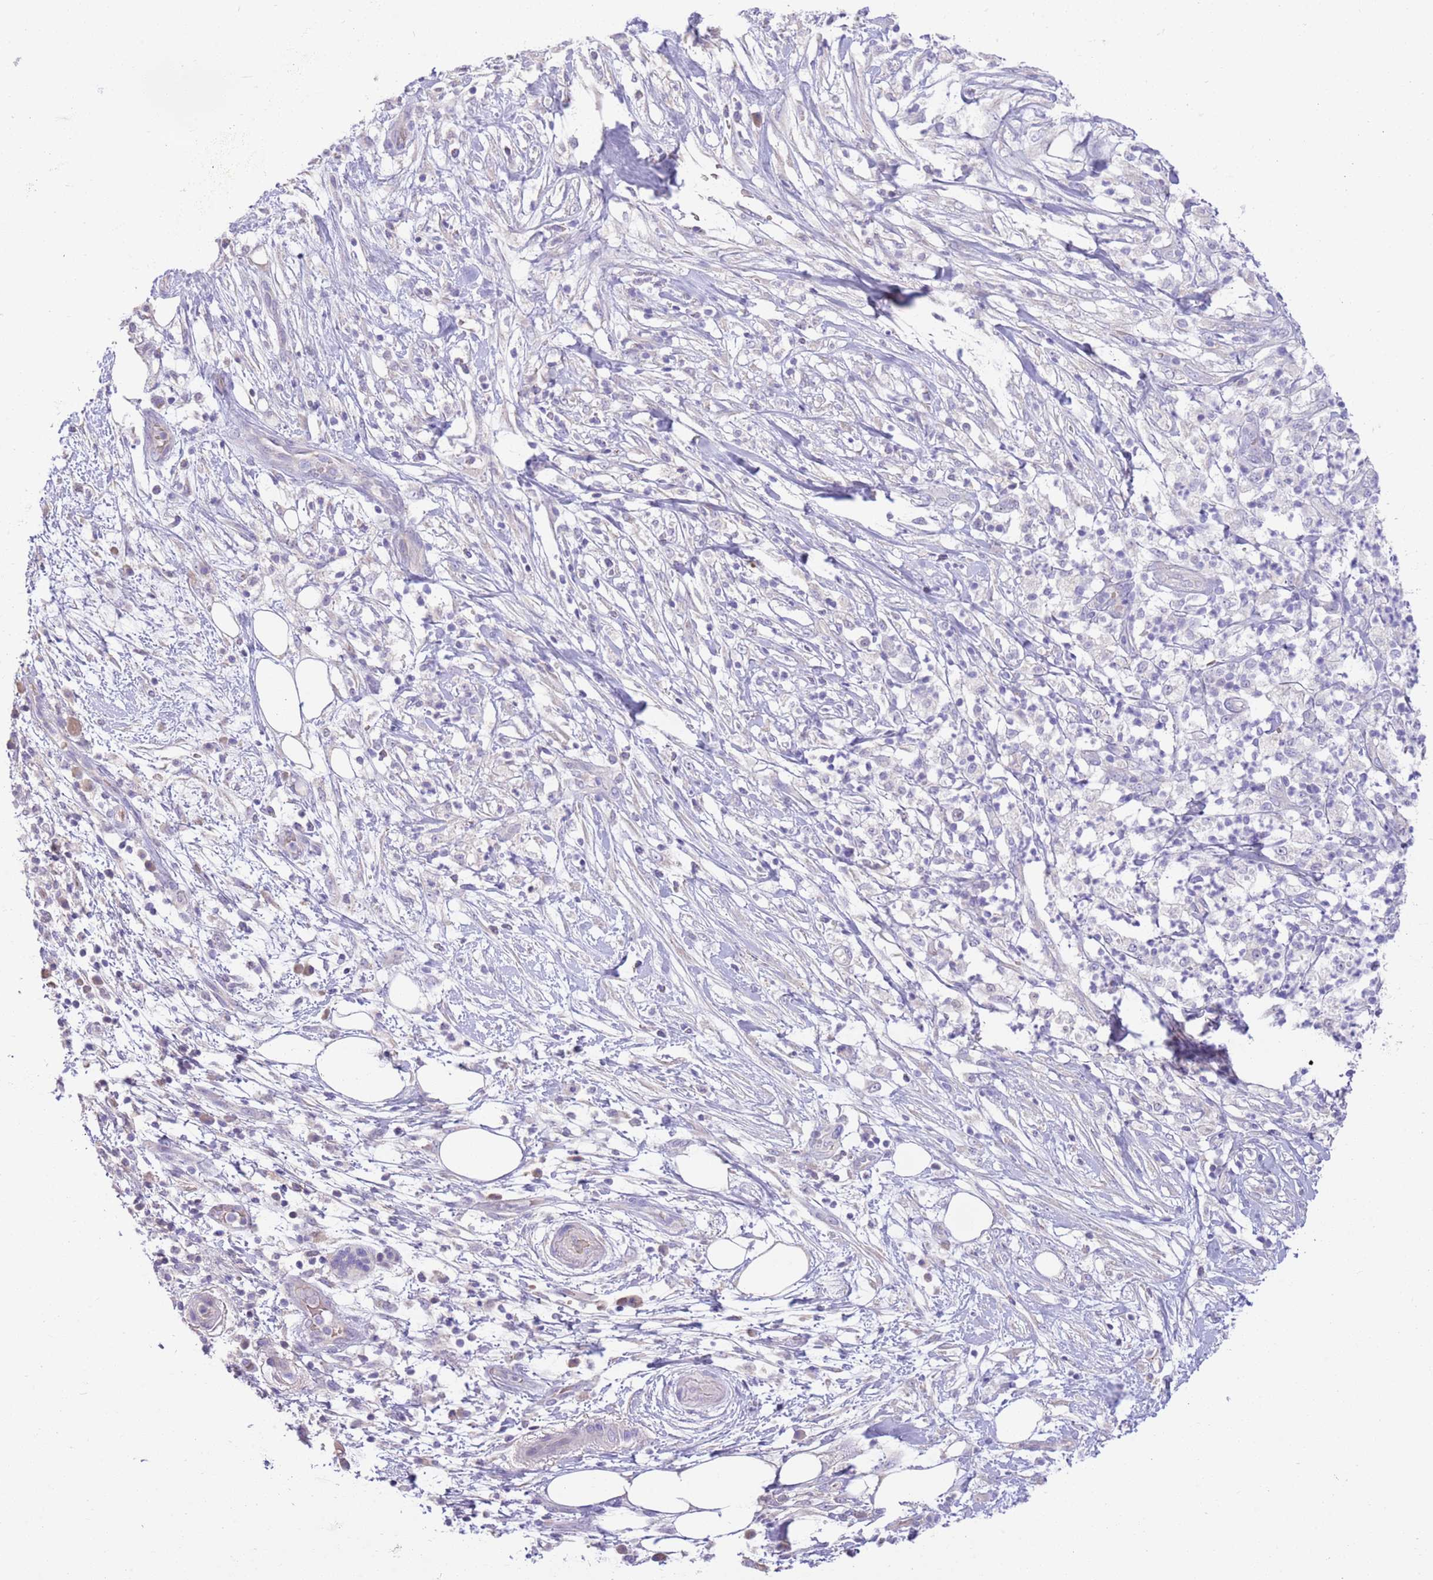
{"staining": {"intensity": "negative", "quantity": "none", "location": "none"}, "tissue": "pancreatic cancer", "cell_type": "Tumor cells", "image_type": "cancer", "snomed": [{"axis": "morphology", "description": "Adenocarcinoma, NOS"}, {"axis": "topography", "description": "Pancreas"}], "caption": "IHC of pancreatic cancer (adenocarcinoma) exhibits no staining in tumor cells.", "gene": "SFTPA1", "patient": {"sex": "female", "age": 72}}